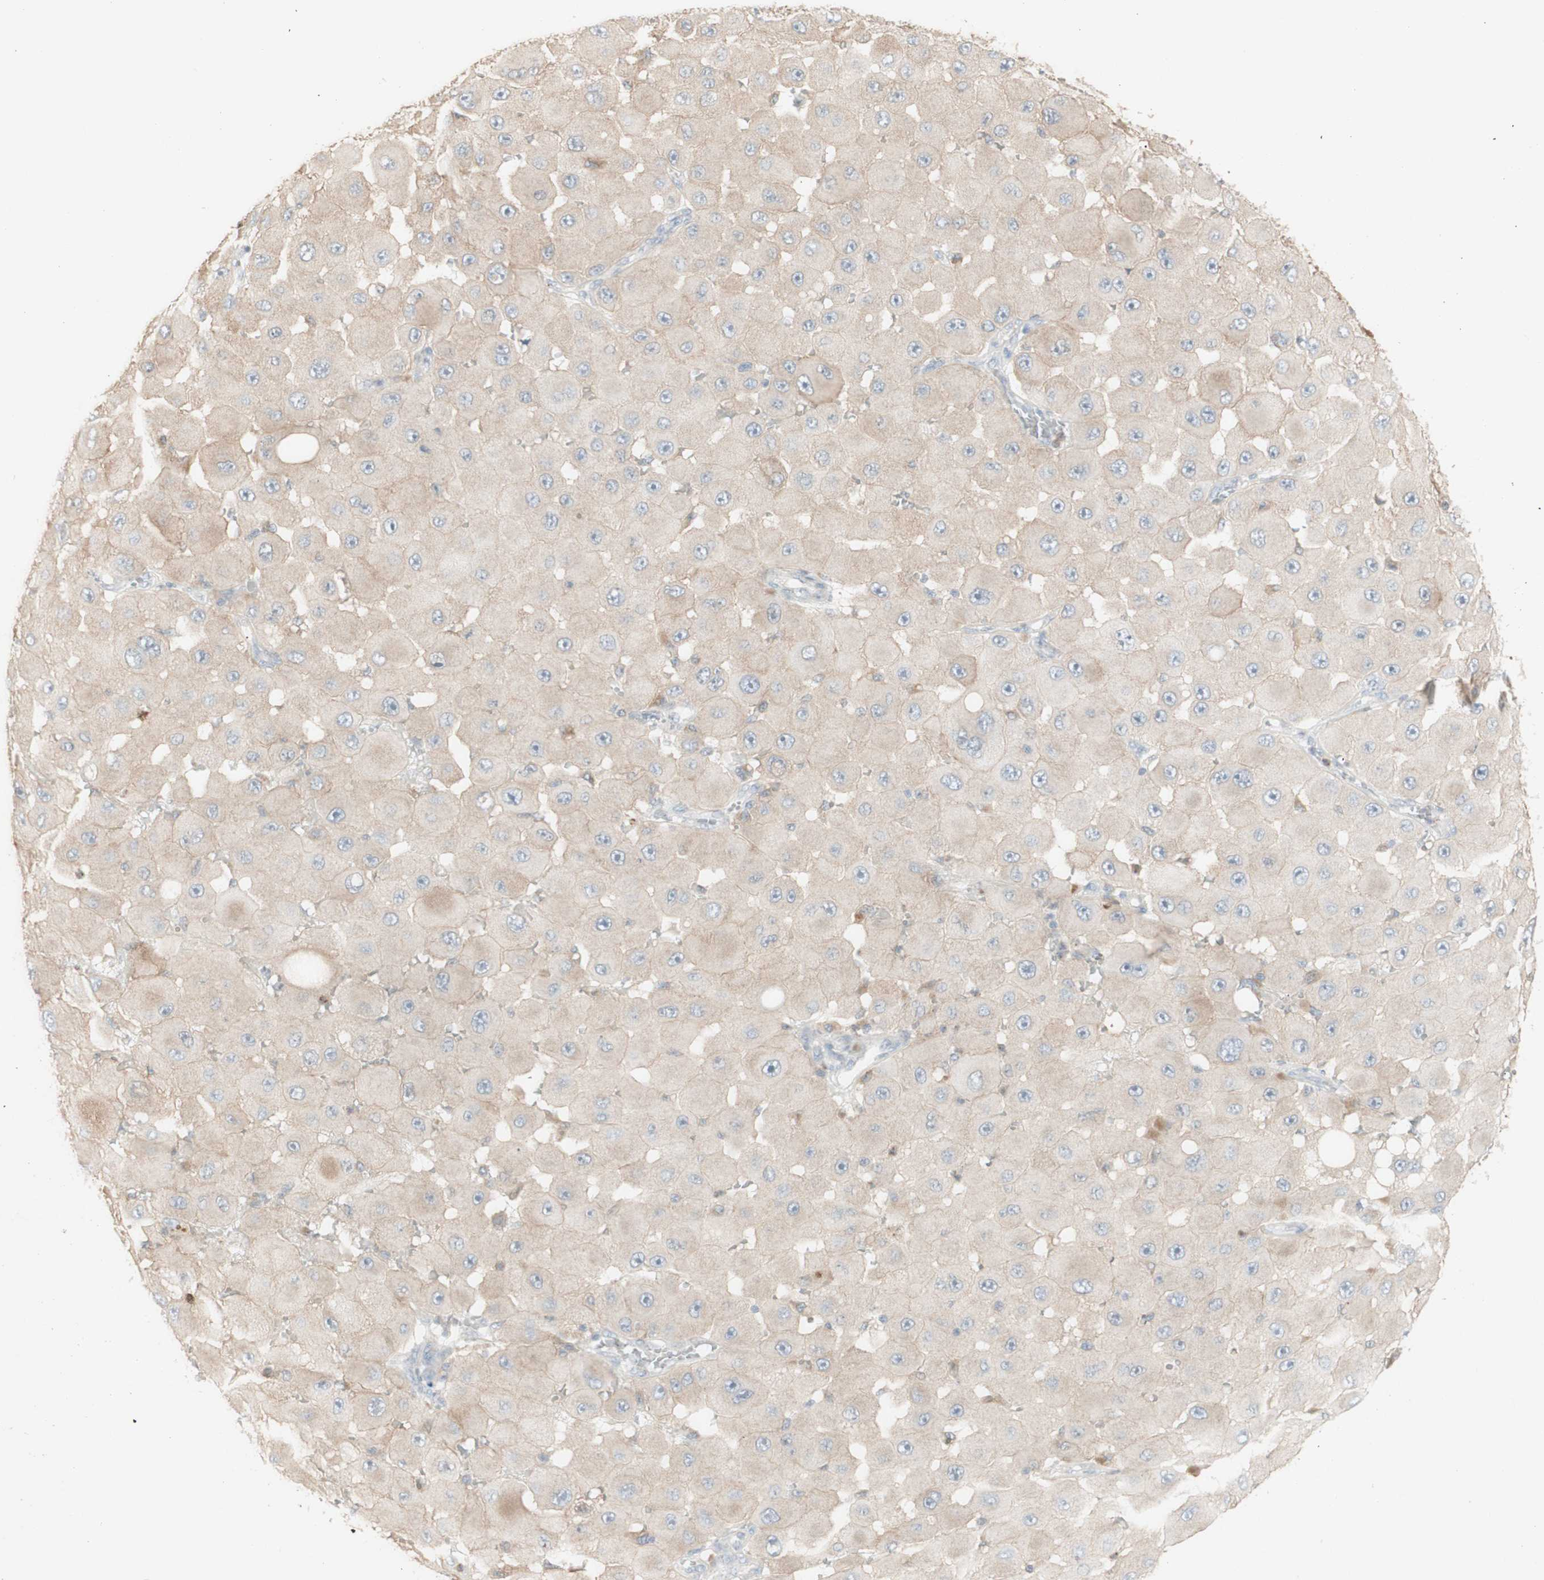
{"staining": {"intensity": "weak", "quantity": "<25%", "location": "cytoplasmic/membranous"}, "tissue": "melanoma", "cell_type": "Tumor cells", "image_type": "cancer", "snomed": [{"axis": "morphology", "description": "Malignant melanoma, NOS"}, {"axis": "topography", "description": "Skin"}], "caption": "Melanoma was stained to show a protein in brown. There is no significant staining in tumor cells.", "gene": "ATP6V1B1", "patient": {"sex": "female", "age": 81}}